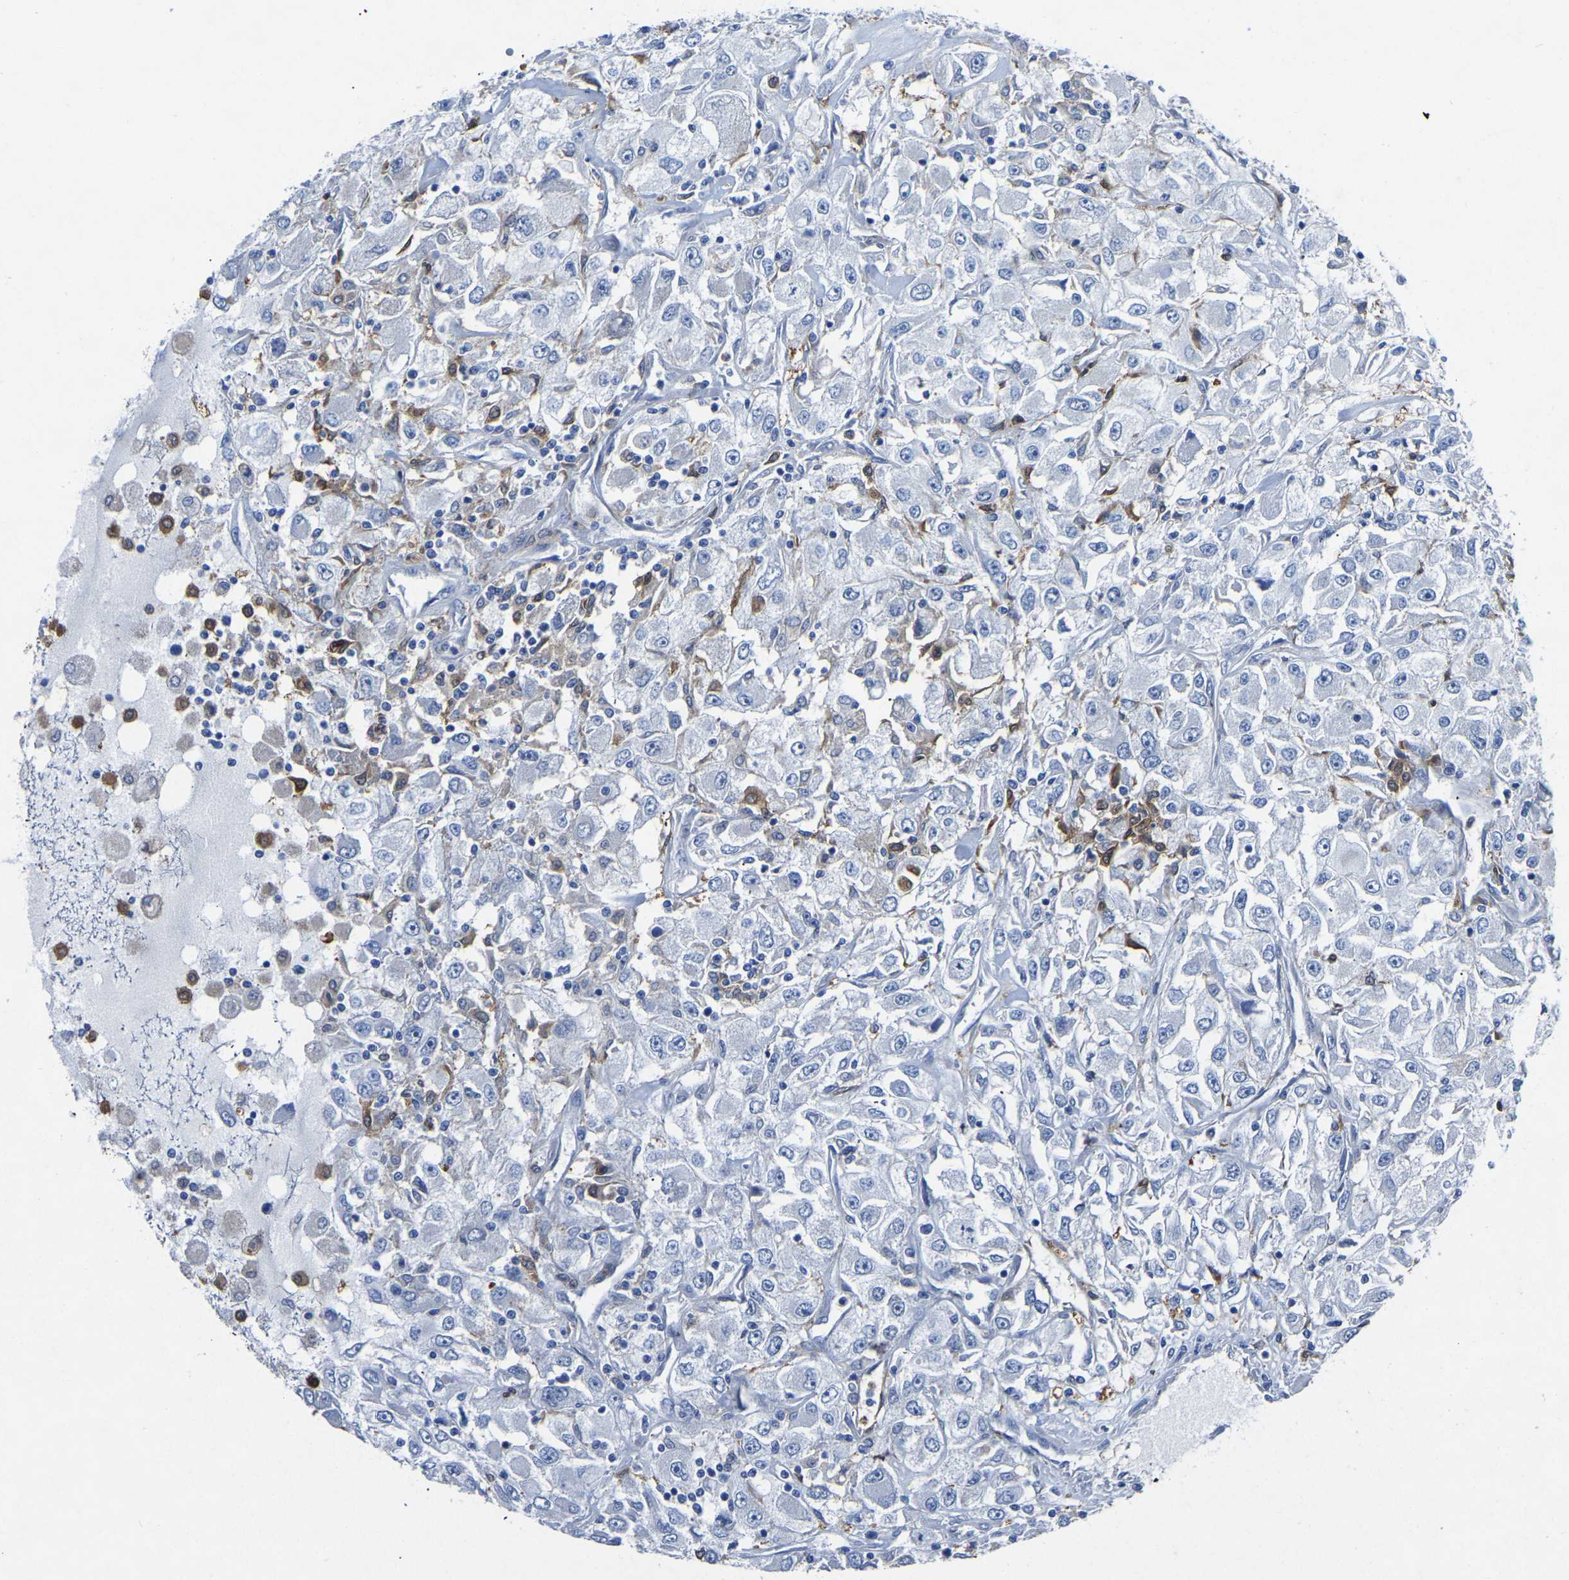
{"staining": {"intensity": "negative", "quantity": "none", "location": "none"}, "tissue": "renal cancer", "cell_type": "Tumor cells", "image_type": "cancer", "snomed": [{"axis": "morphology", "description": "Adenocarcinoma, NOS"}, {"axis": "topography", "description": "Kidney"}], "caption": "Immunohistochemistry photomicrograph of renal adenocarcinoma stained for a protein (brown), which exhibits no staining in tumor cells. Nuclei are stained in blue.", "gene": "ATG2B", "patient": {"sex": "female", "age": 52}}